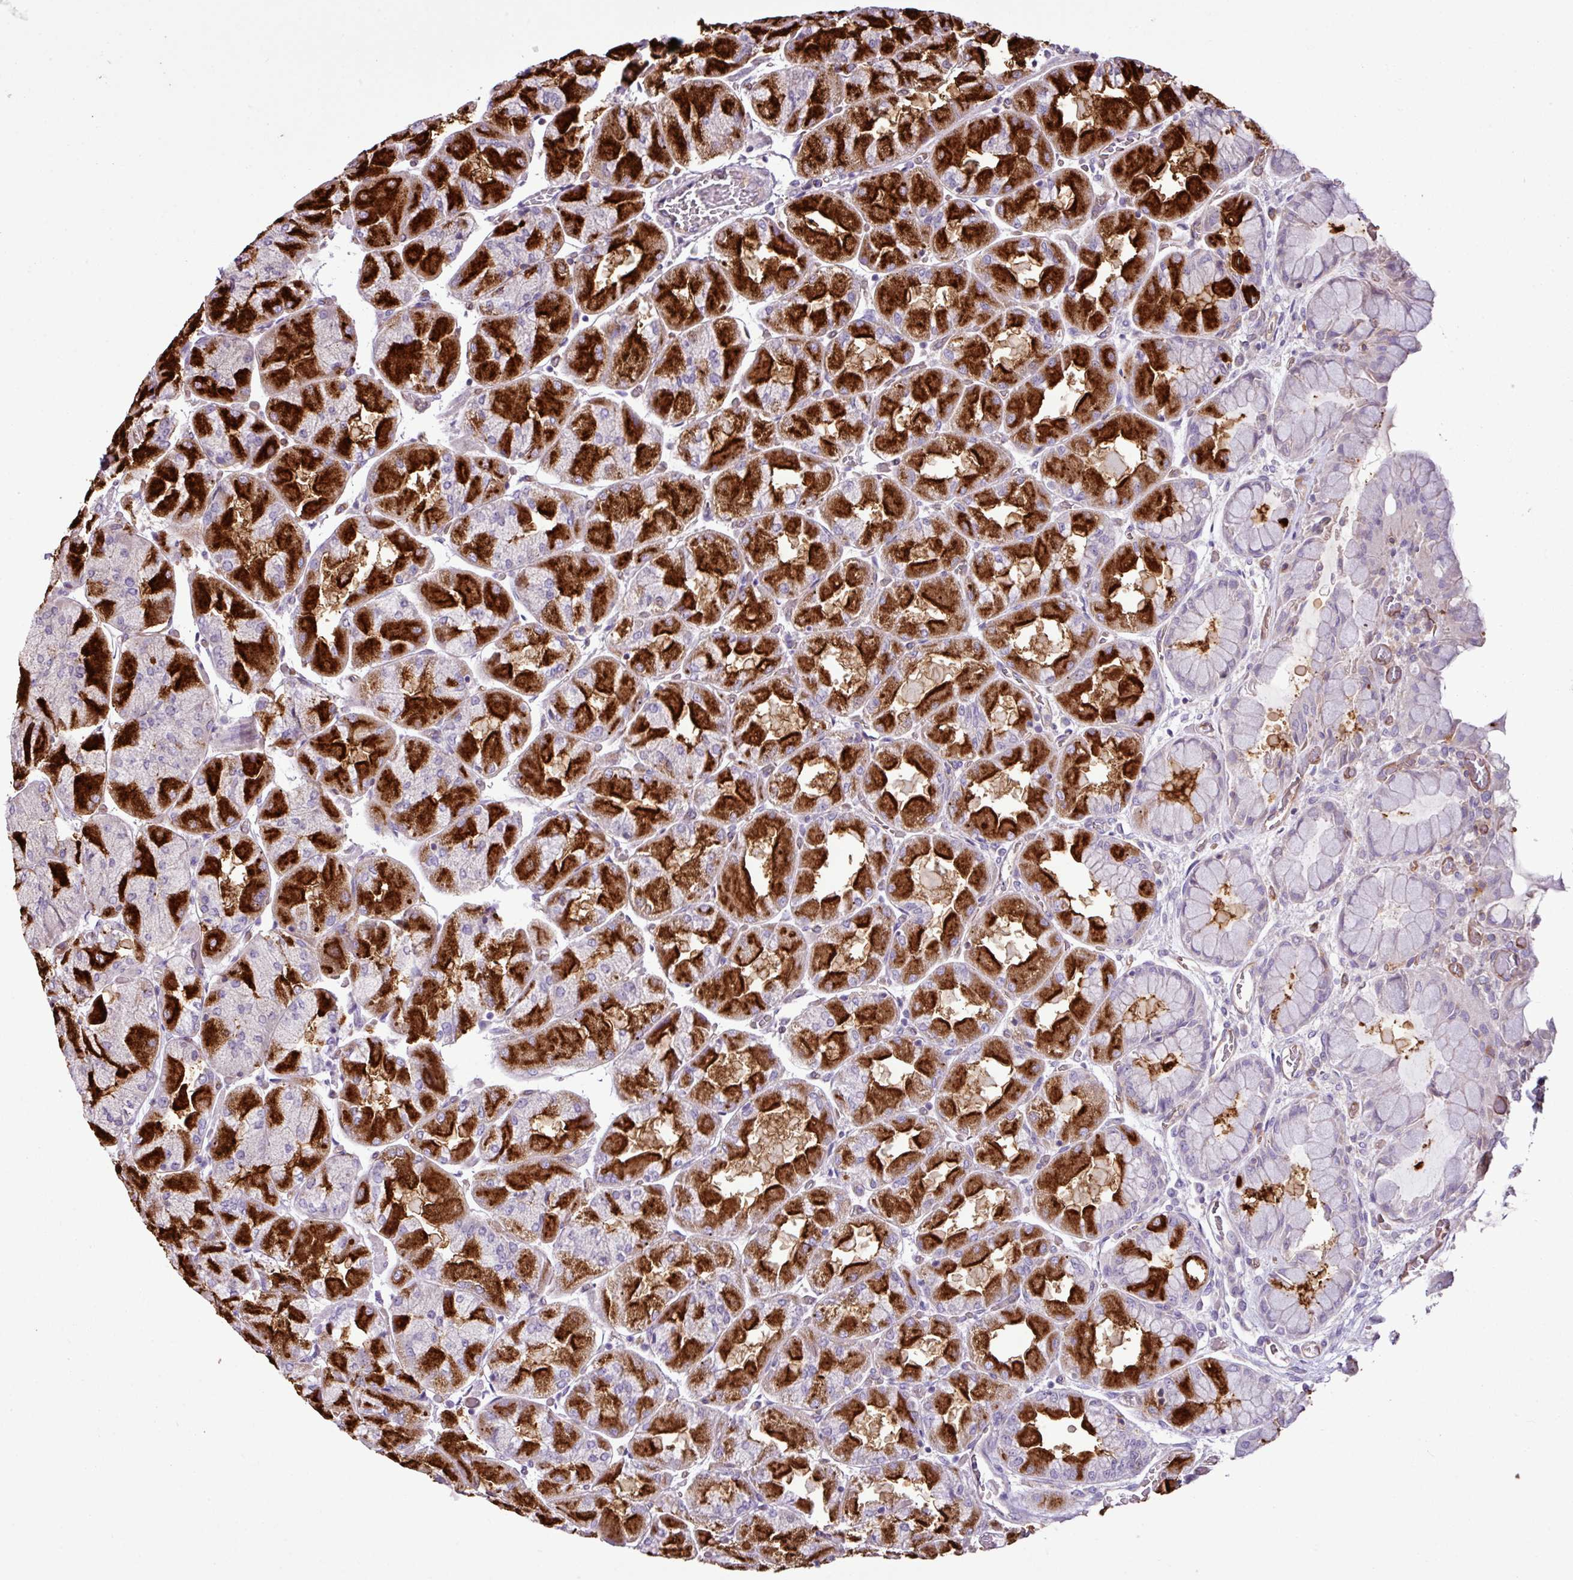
{"staining": {"intensity": "strong", "quantity": "25%-75%", "location": "cytoplasmic/membranous"}, "tissue": "stomach", "cell_type": "Glandular cells", "image_type": "normal", "snomed": [{"axis": "morphology", "description": "Normal tissue, NOS"}, {"axis": "topography", "description": "Stomach"}], "caption": "Stomach was stained to show a protein in brown. There is high levels of strong cytoplasmic/membranous positivity in approximately 25%-75% of glandular cells. Nuclei are stained in blue.", "gene": "ZNF106", "patient": {"sex": "female", "age": 61}}